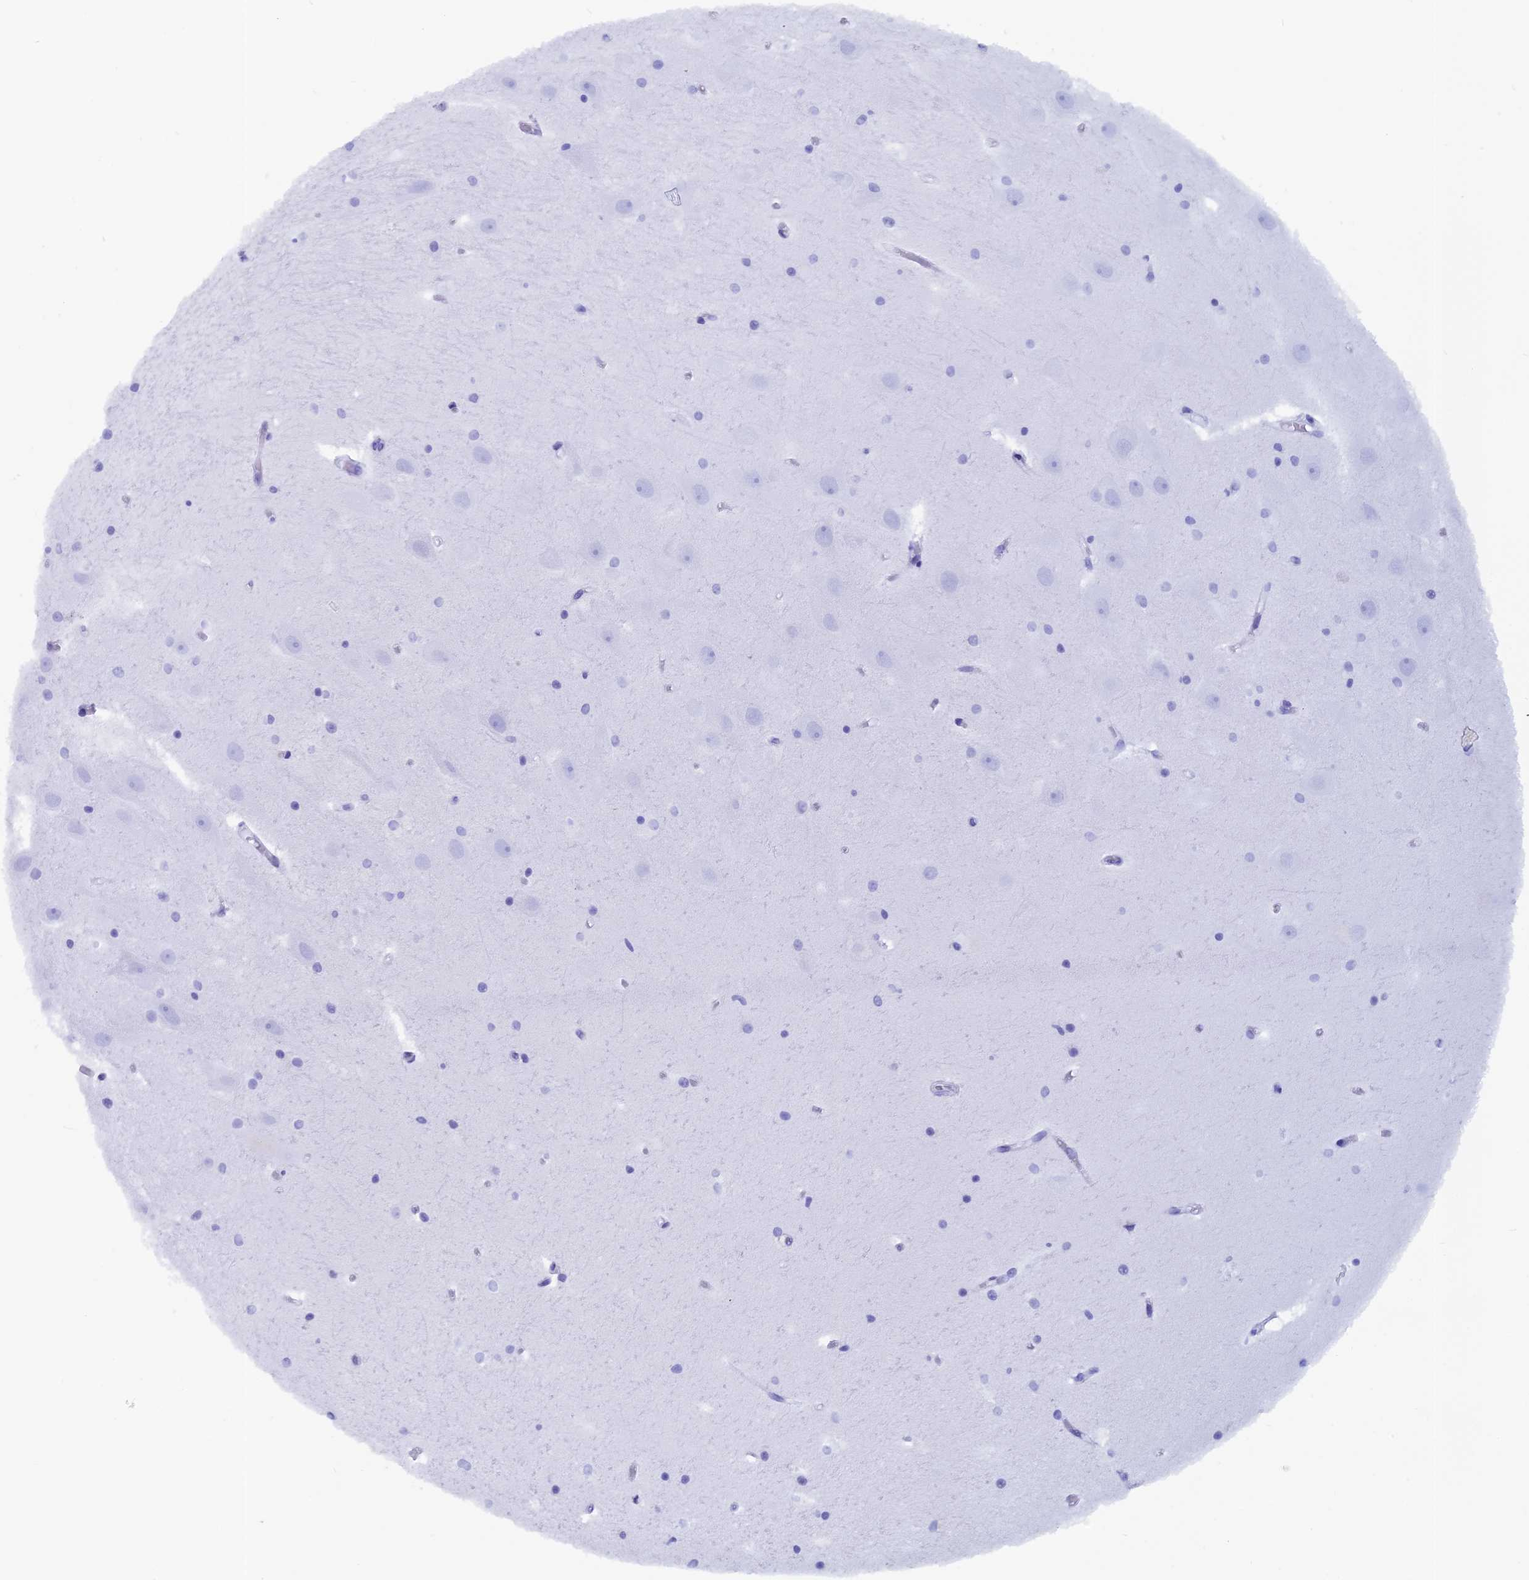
{"staining": {"intensity": "negative", "quantity": "none", "location": "none"}, "tissue": "hippocampus", "cell_type": "Glial cells", "image_type": "normal", "snomed": [{"axis": "morphology", "description": "Normal tissue, NOS"}, {"axis": "topography", "description": "Hippocampus"}], "caption": "High power microscopy histopathology image of an IHC image of benign hippocampus, revealing no significant positivity in glial cells. (Brightfield microscopy of DAB immunohistochemistry at high magnification).", "gene": "CAPS", "patient": {"sex": "female", "age": 52}}